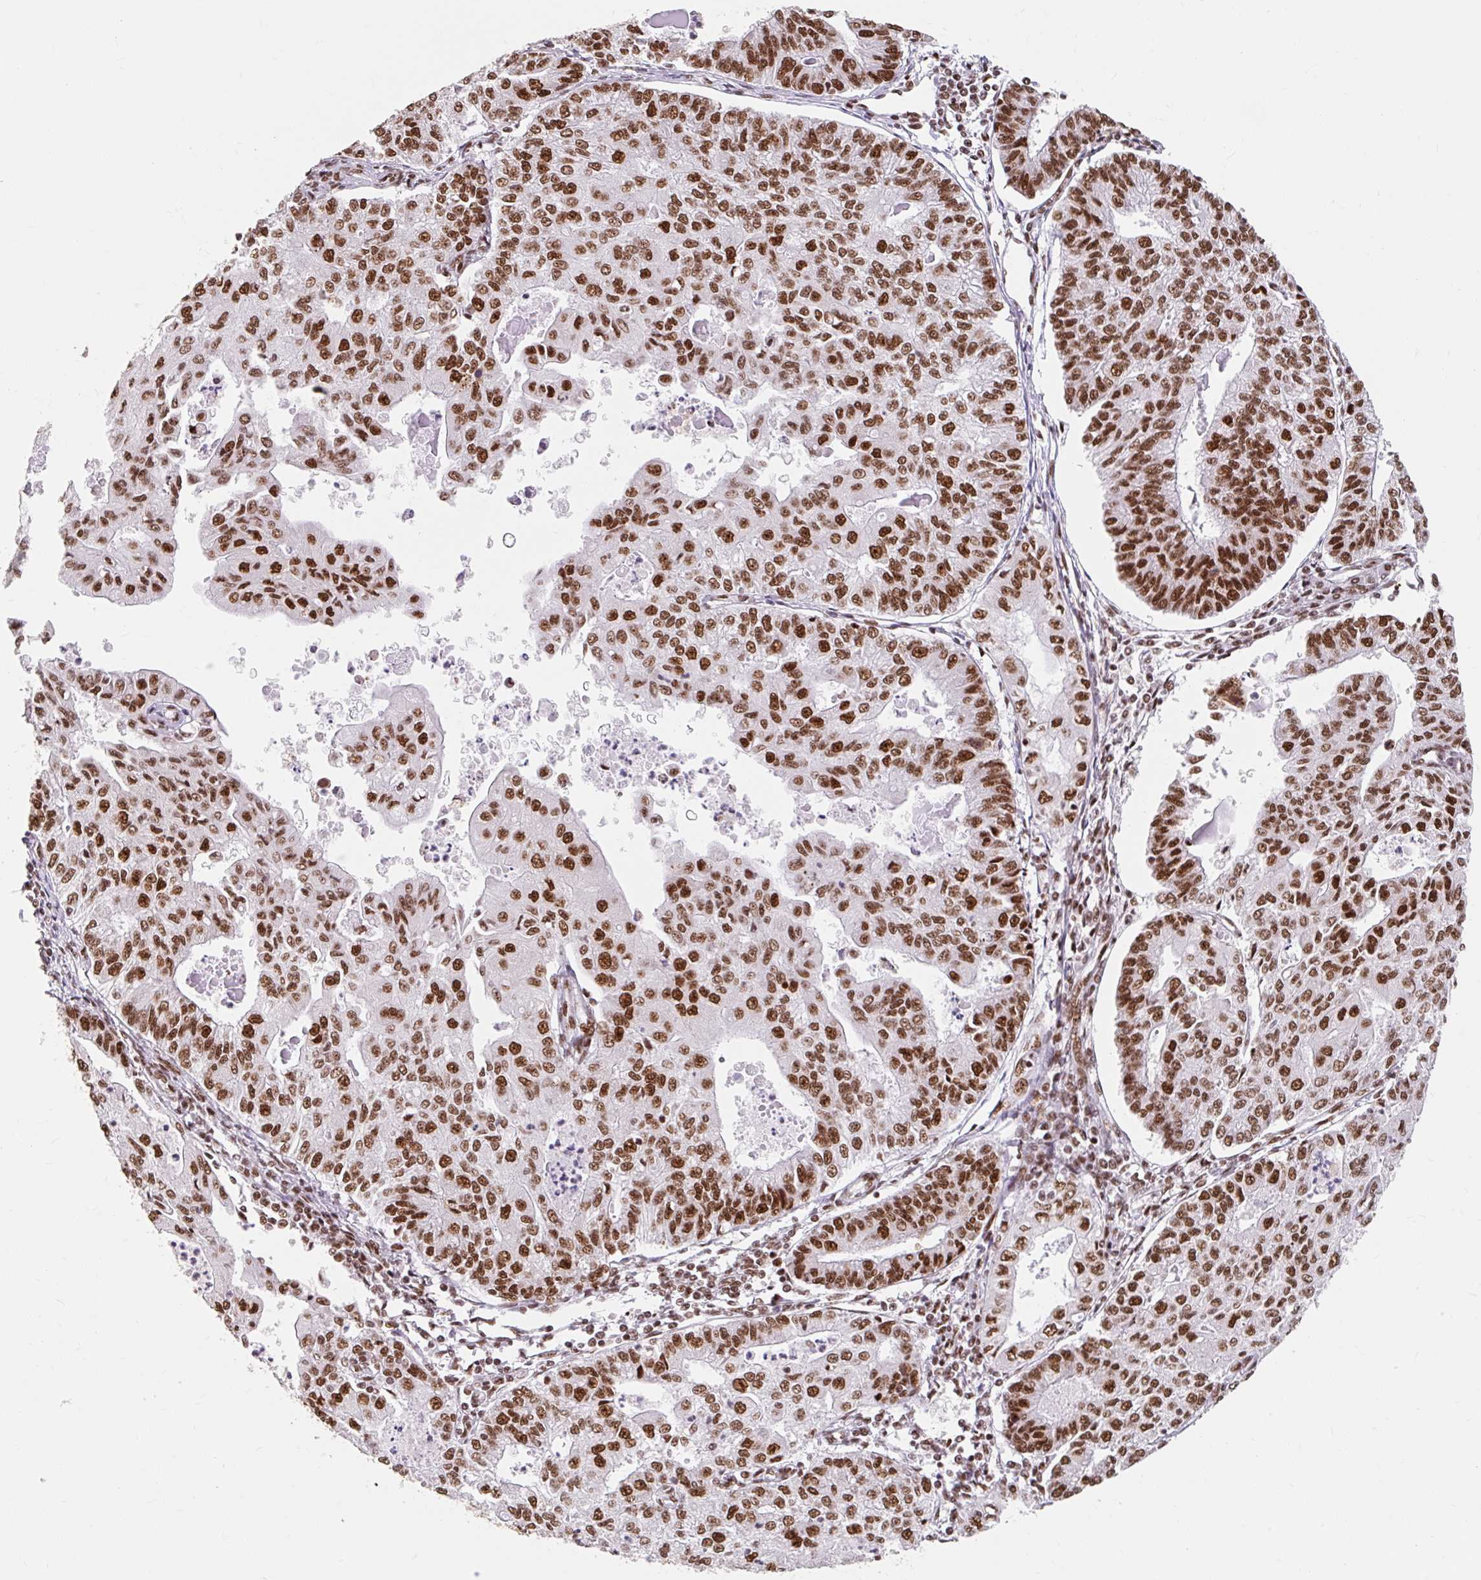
{"staining": {"intensity": "strong", "quantity": ">75%", "location": "nuclear"}, "tissue": "endometrial cancer", "cell_type": "Tumor cells", "image_type": "cancer", "snomed": [{"axis": "morphology", "description": "Adenocarcinoma, NOS"}, {"axis": "topography", "description": "Endometrium"}], "caption": "Endometrial cancer stained with IHC shows strong nuclear expression in about >75% of tumor cells.", "gene": "SRSF10", "patient": {"sex": "female", "age": 56}}